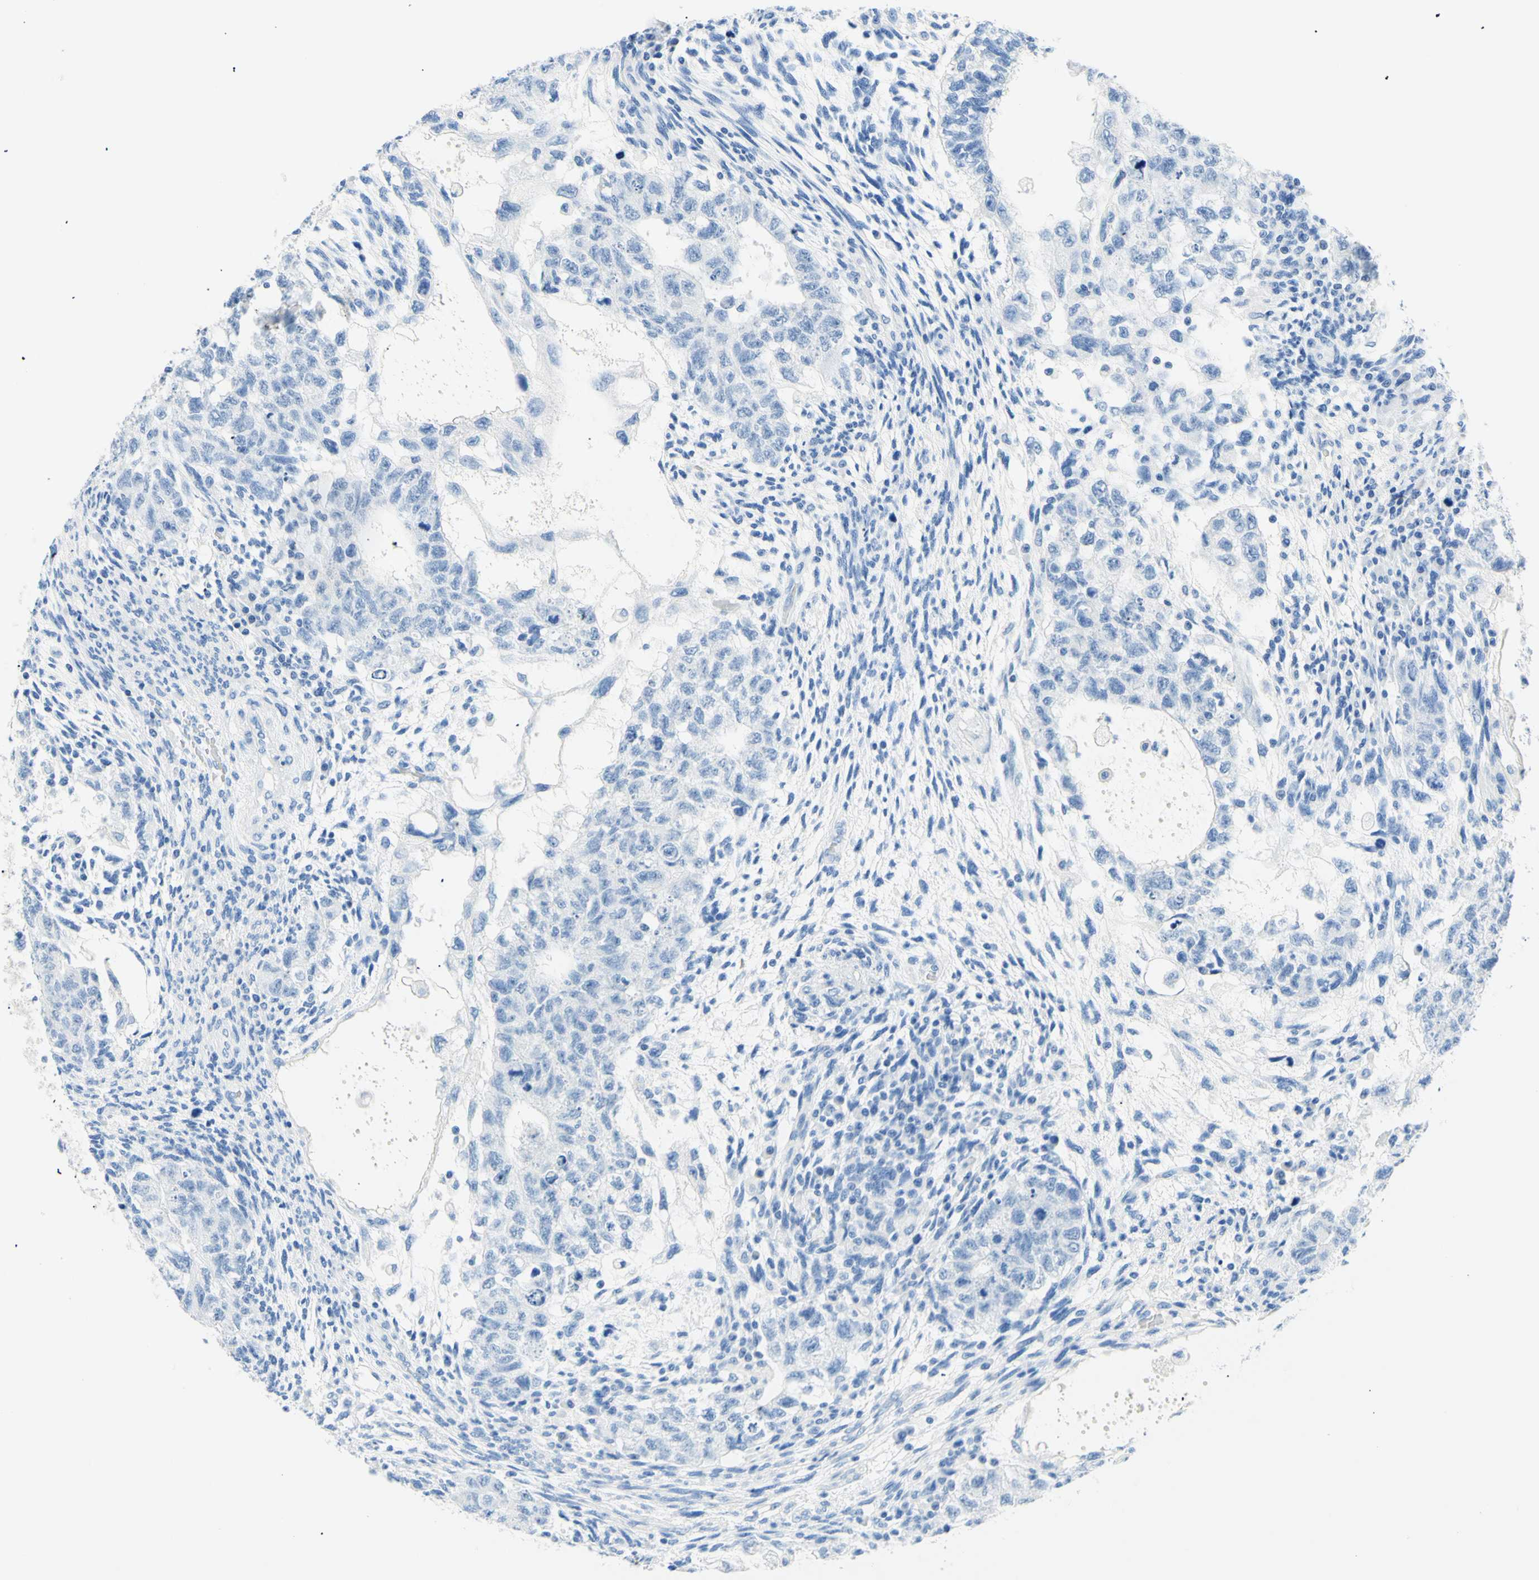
{"staining": {"intensity": "negative", "quantity": "none", "location": "none"}, "tissue": "testis cancer", "cell_type": "Tumor cells", "image_type": "cancer", "snomed": [{"axis": "morphology", "description": "Normal tissue, NOS"}, {"axis": "morphology", "description": "Carcinoma, Embryonal, NOS"}, {"axis": "topography", "description": "Testis"}], "caption": "This is a histopathology image of immunohistochemistry staining of testis embryonal carcinoma, which shows no staining in tumor cells. (DAB IHC with hematoxylin counter stain).", "gene": "MYH2", "patient": {"sex": "male", "age": 36}}